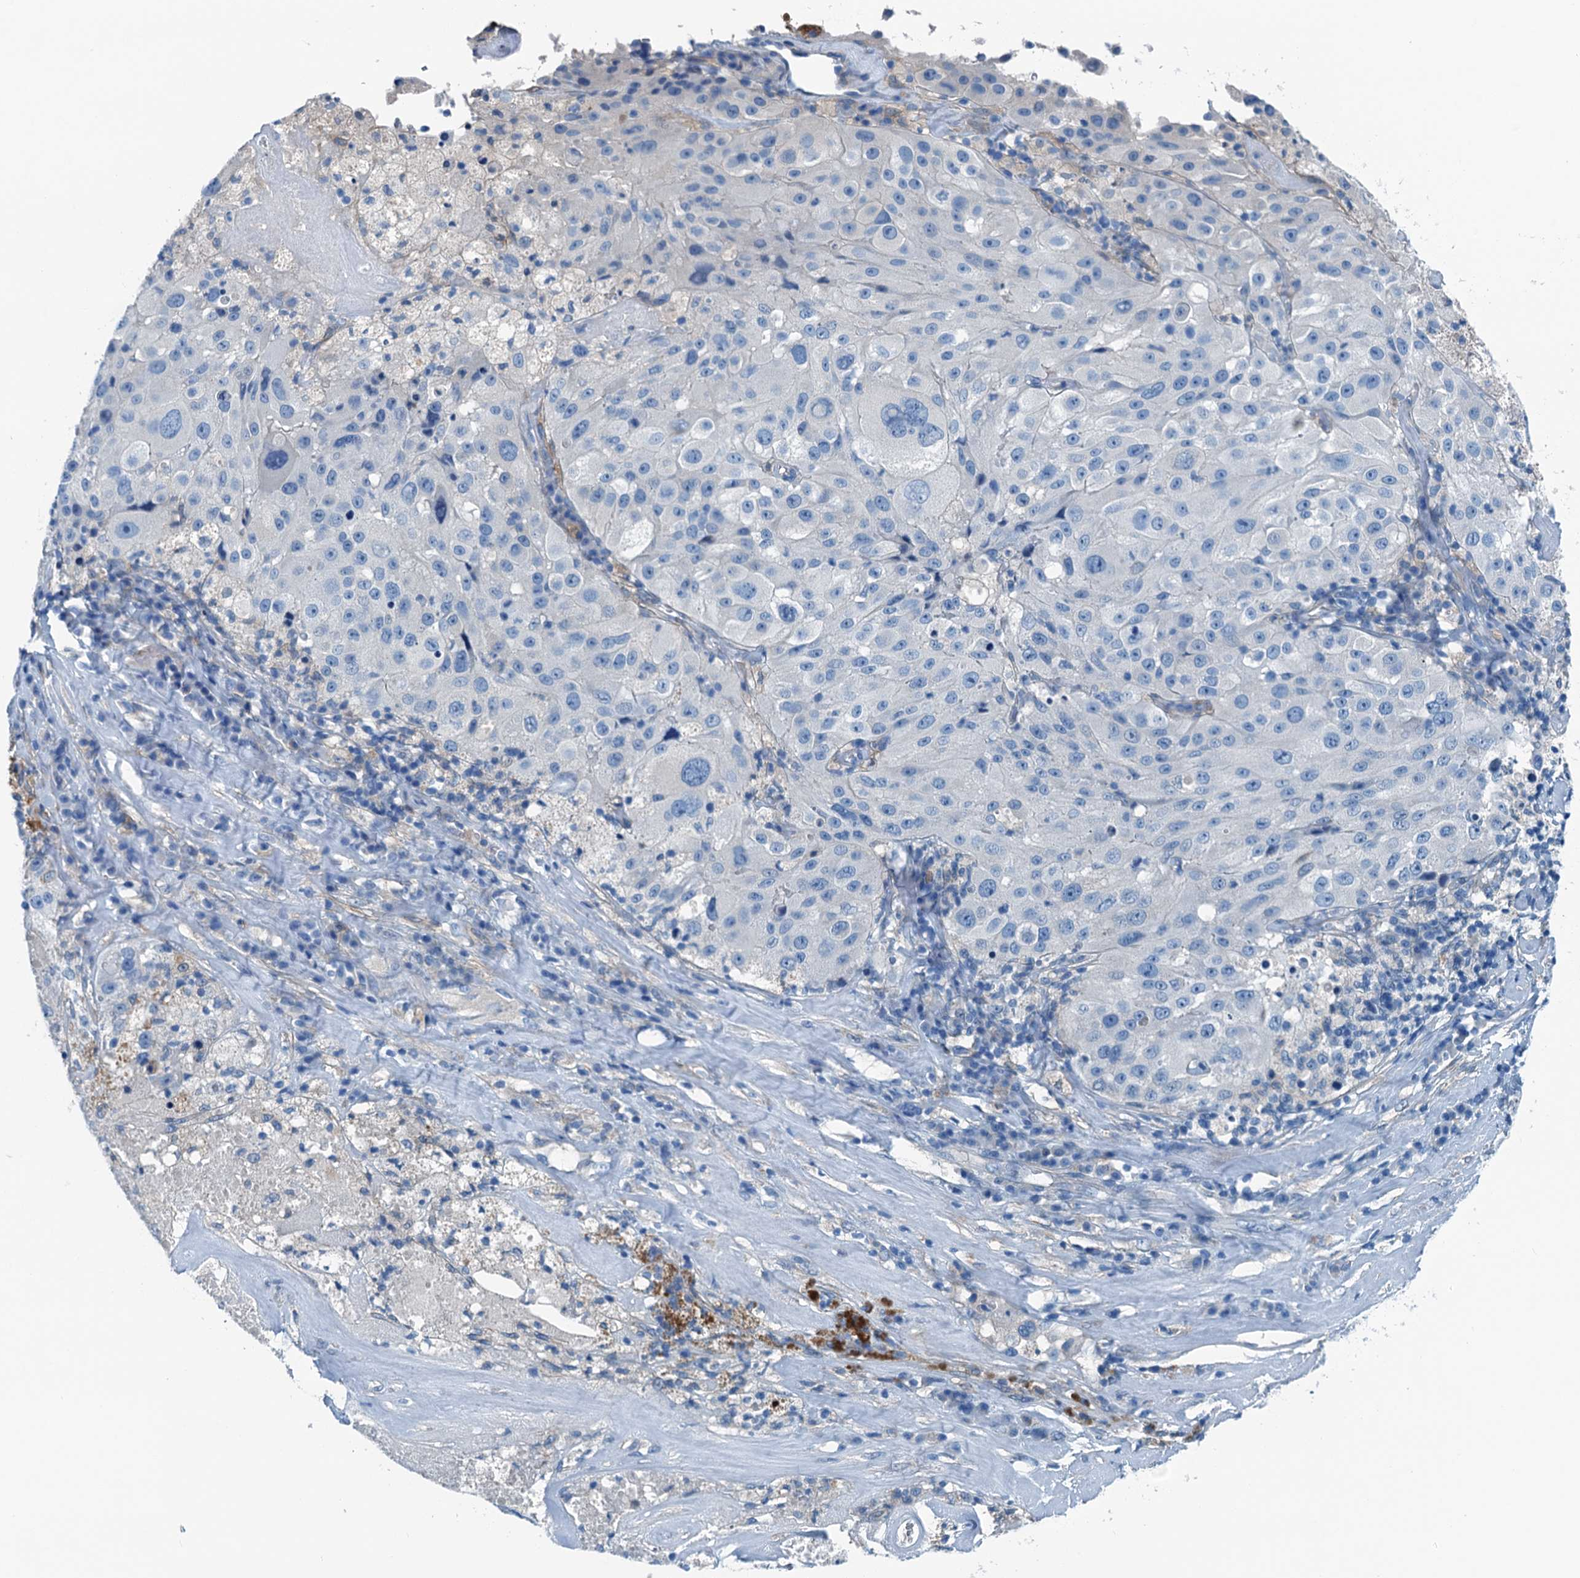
{"staining": {"intensity": "negative", "quantity": "none", "location": "none"}, "tissue": "melanoma", "cell_type": "Tumor cells", "image_type": "cancer", "snomed": [{"axis": "morphology", "description": "Malignant melanoma, Metastatic site"}, {"axis": "topography", "description": "Lymph node"}], "caption": "Image shows no significant protein expression in tumor cells of melanoma. (Brightfield microscopy of DAB (3,3'-diaminobenzidine) immunohistochemistry at high magnification).", "gene": "RAB3IL1", "patient": {"sex": "male", "age": 62}}